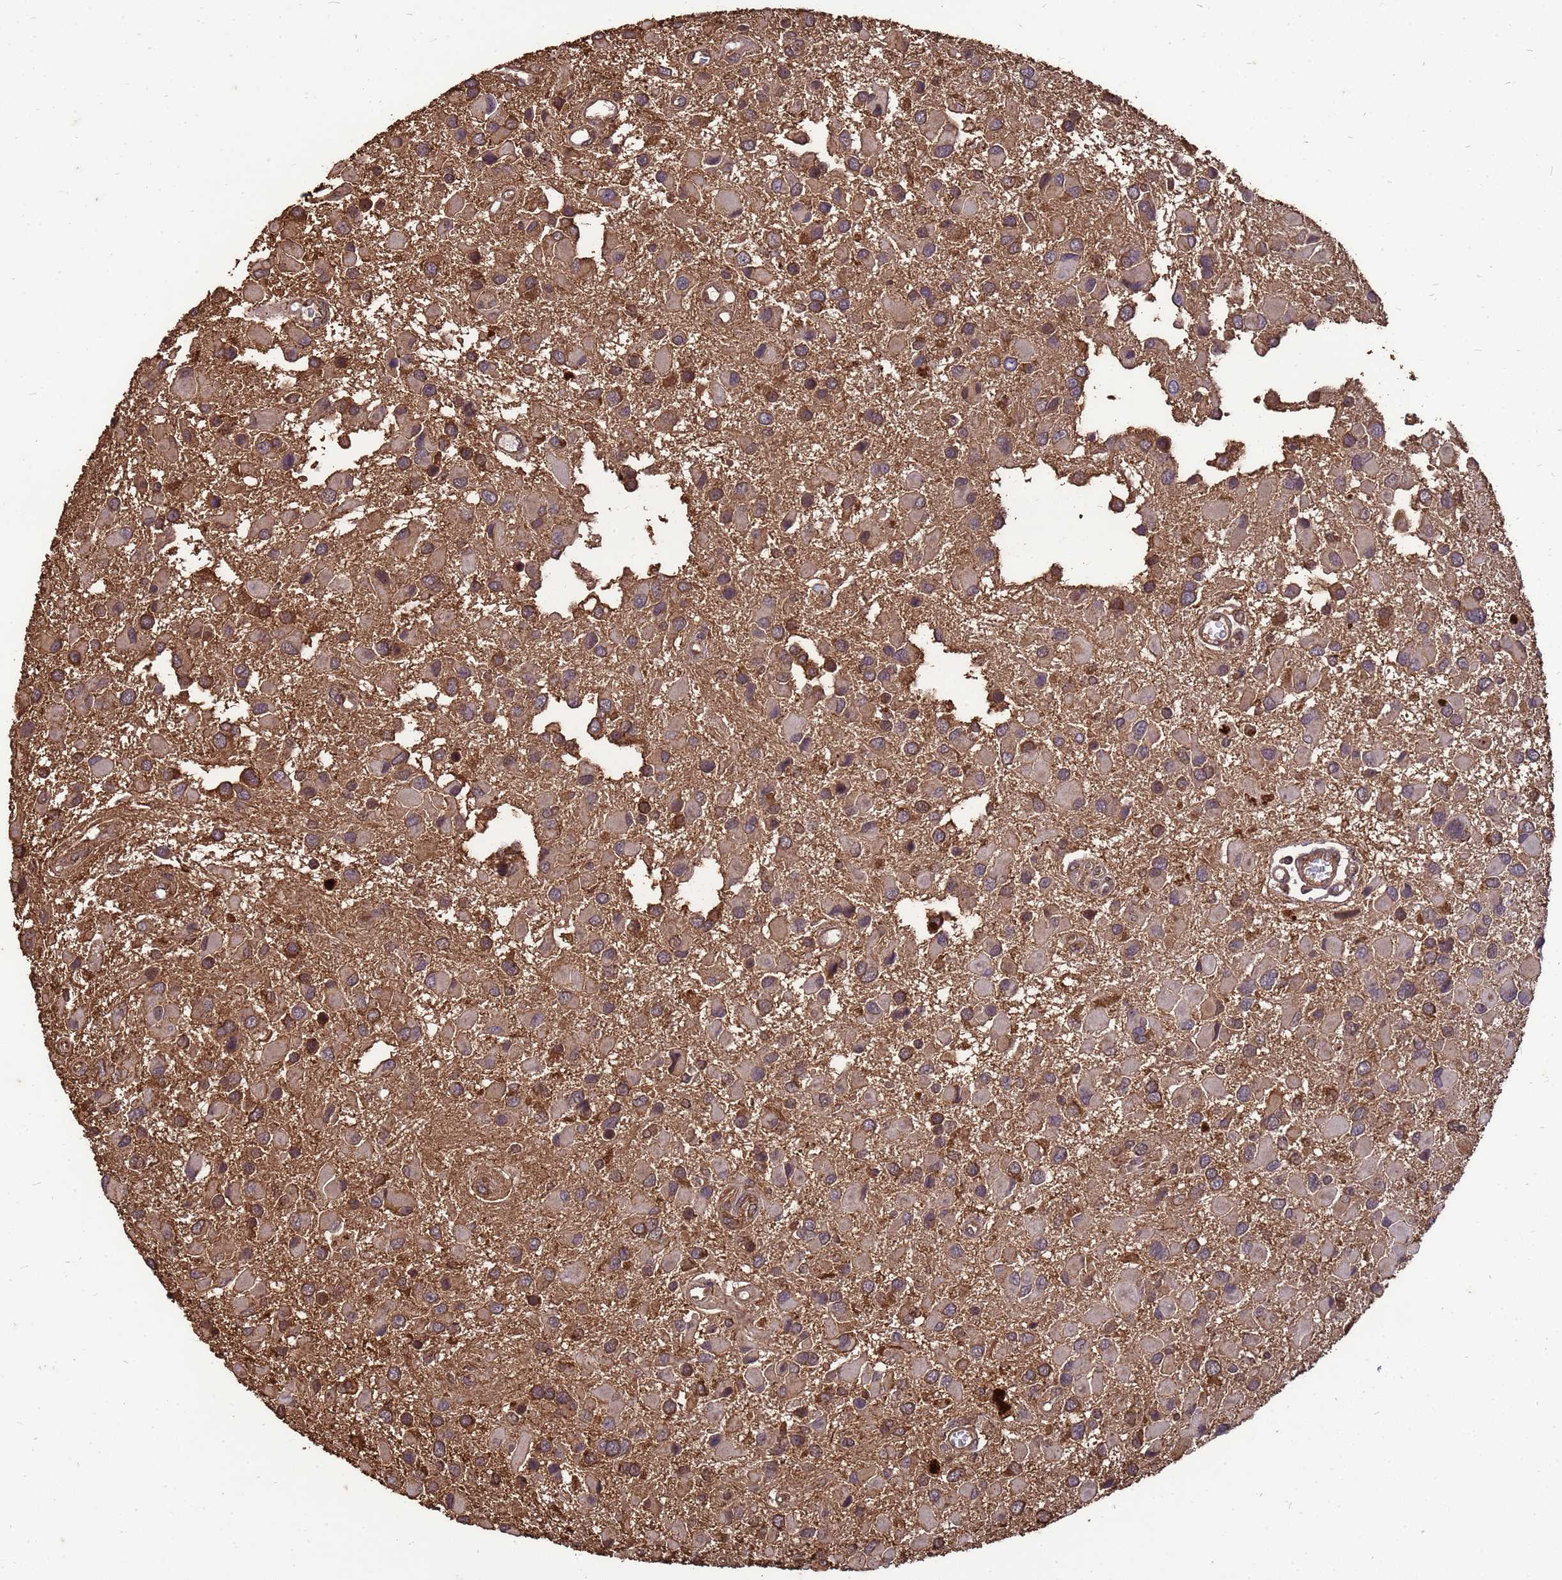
{"staining": {"intensity": "moderate", "quantity": ">75%", "location": "cytoplasmic/membranous"}, "tissue": "glioma", "cell_type": "Tumor cells", "image_type": "cancer", "snomed": [{"axis": "morphology", "description": "Glioma, malignant, High grade"}, {"axis": "topography", "description": "Brain"}], "caption": "High-power microscopy captured an immunohistochemistry micrograph of glioma, revealing moderate cytoplasmic/membranous expression in approximately >75% of tumor cells.", "gene": "ZNF618", "patient": {"sex": "male", "age": 53}}